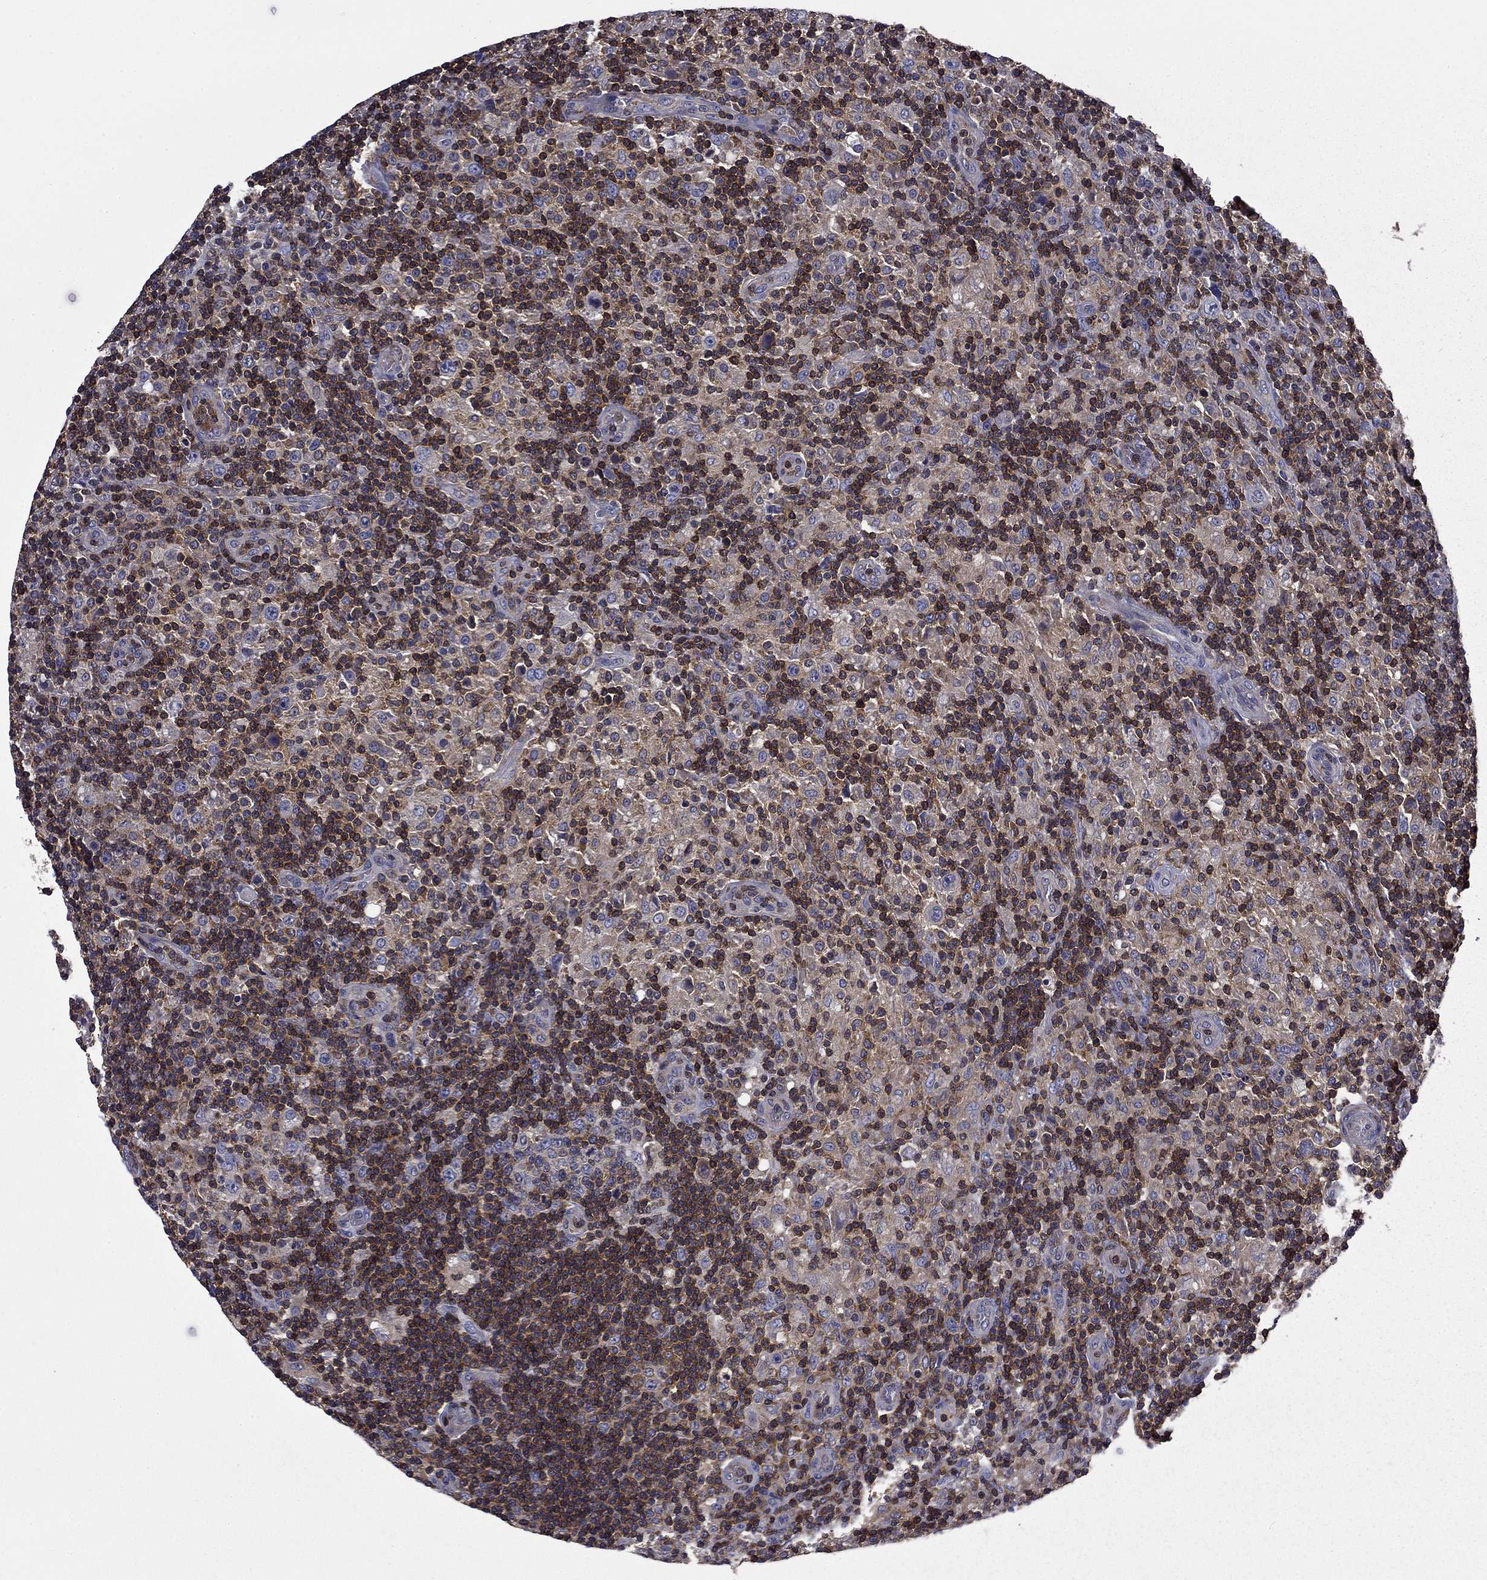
{"staining": {"intensity": "negative", "quantity": "none", "location": "none"}, "tissue": "lymphoma", "cell_type": "Tumor cells", "image_type": "cancer", "snomed": [{"axis": "morphology", "description": "Hodgkin's disease, NOS"}, {"axis": "topography", "description": "Lymph node"}], "caption": "There is no significant positivity in tumor cells of lymphoma.", "gene": "ARHGAP45", "patient": {"sex": "male", "age": 70}}